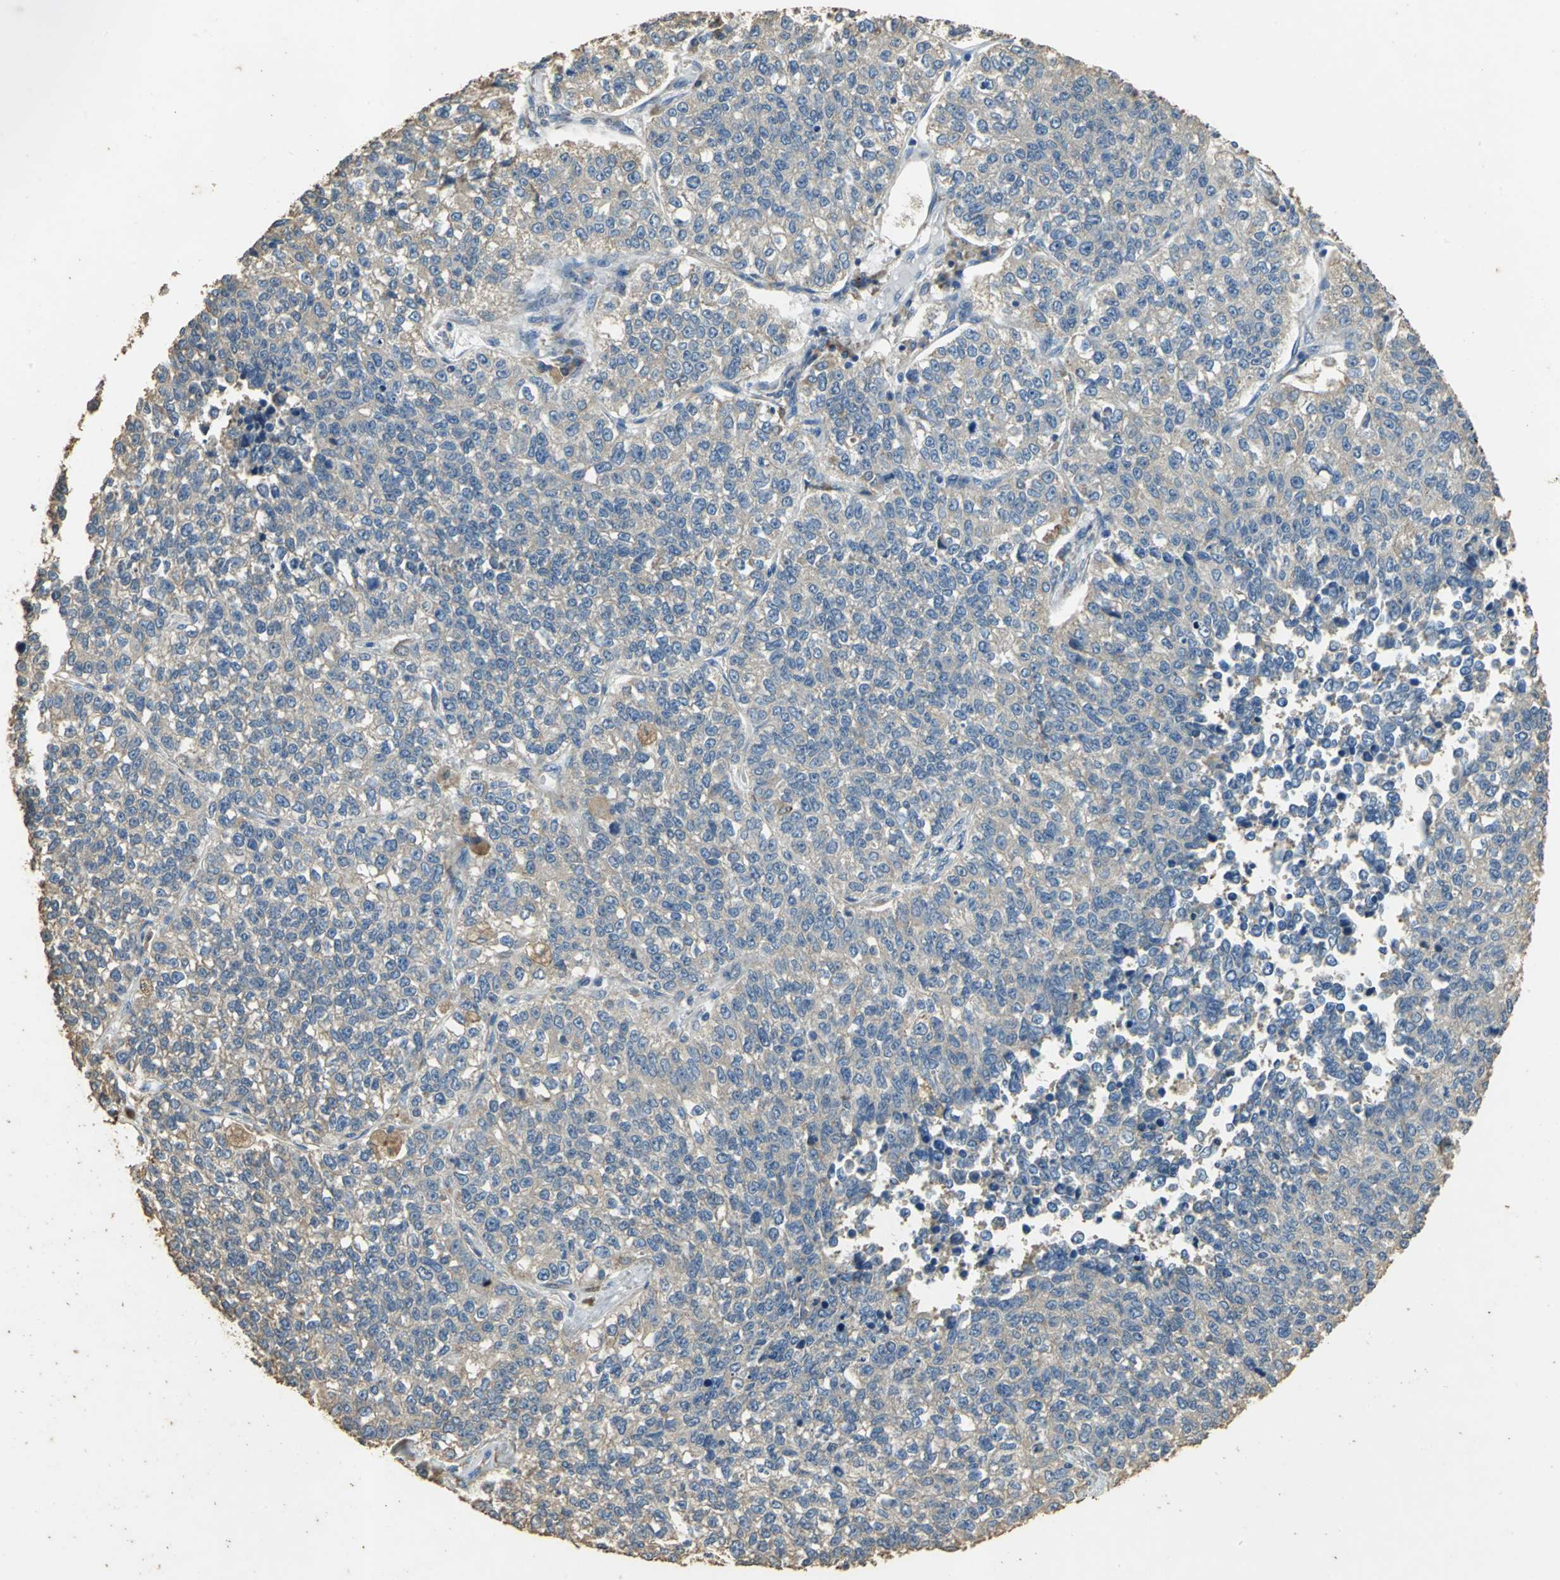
{"staining": {"intensity": "weak", "quantity": "25%-75%", "location": "cytoplasmic/membranous"}, "tissue": "lung cancer", "cell_type": "Tumor cells", "image_type": "cancer", "snomed": [{"axis": "morphology", "description": "Adenocarcinoma, NOS"}, {"axis": "topography", "description": "Lung"}], "caption": "Protein staining by IHC exhibits weak cytoplasmic/membranous staining in approximately 25%-75% of tumor cells in adenocarcinoma (lung). (IHC, brightfield microscopy, high magnification).", "gene": "ACSL4", "patient": {"sex": "male", "age": 49}}